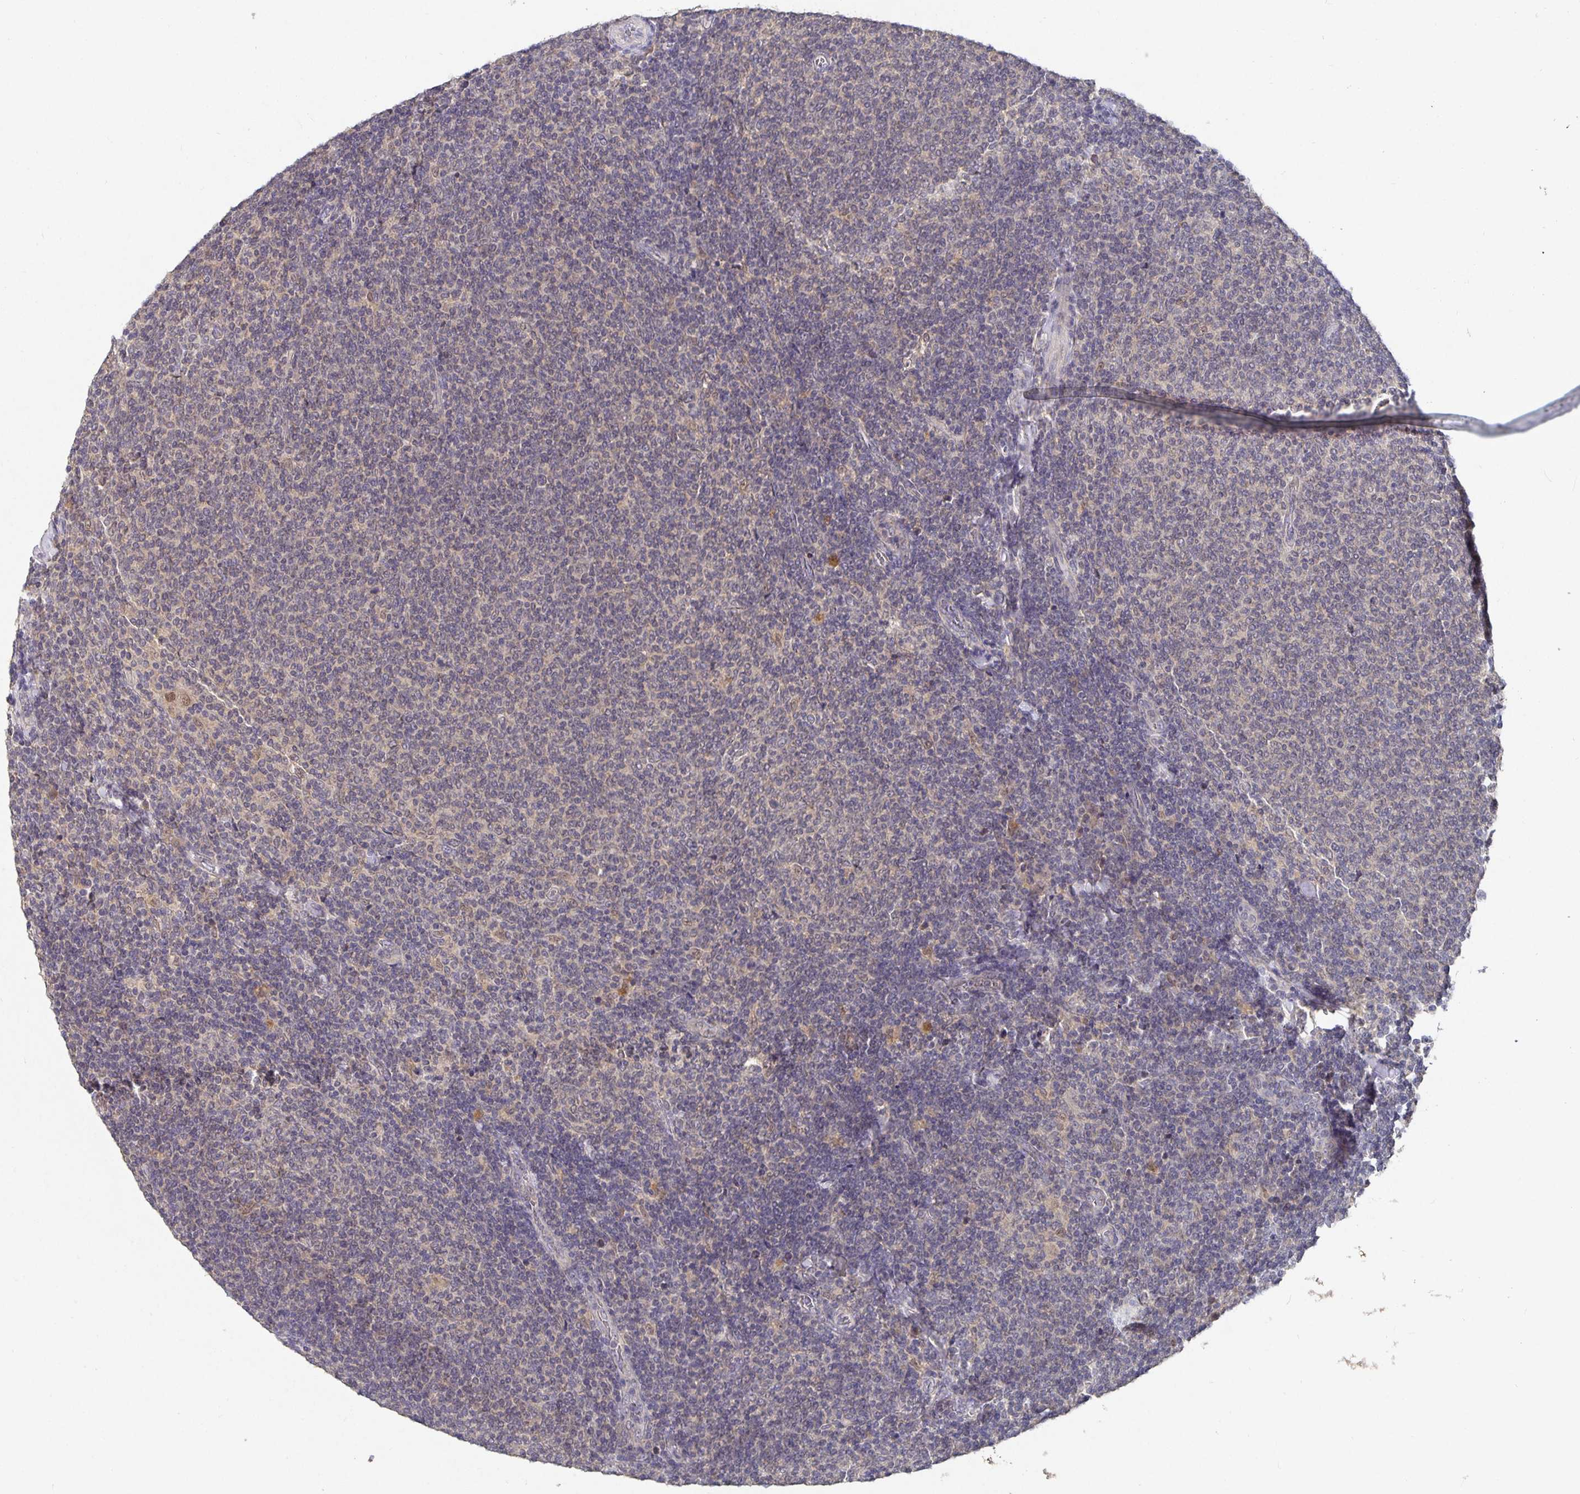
{"staining": {"intensity": "negative", "quantity": "none", "location": "none"}, "tissue": "lymphoma", "cell_type": "Tumor cells", "image_type": "cancer", "snomed": [{"axis": "morphology", "description": "Malignant lymphoma, non-Hodgkin's type, Low grade"}, {"axis": "topography", "description": "Lymph node"}], "caption": "This is an IHC image of low-grade malignant lymphoma, non-Hodgkin's type. There is no positivity in tumor cells.", "gene": "HEPN1", "patient": {"sex": "male", "age": 52}}